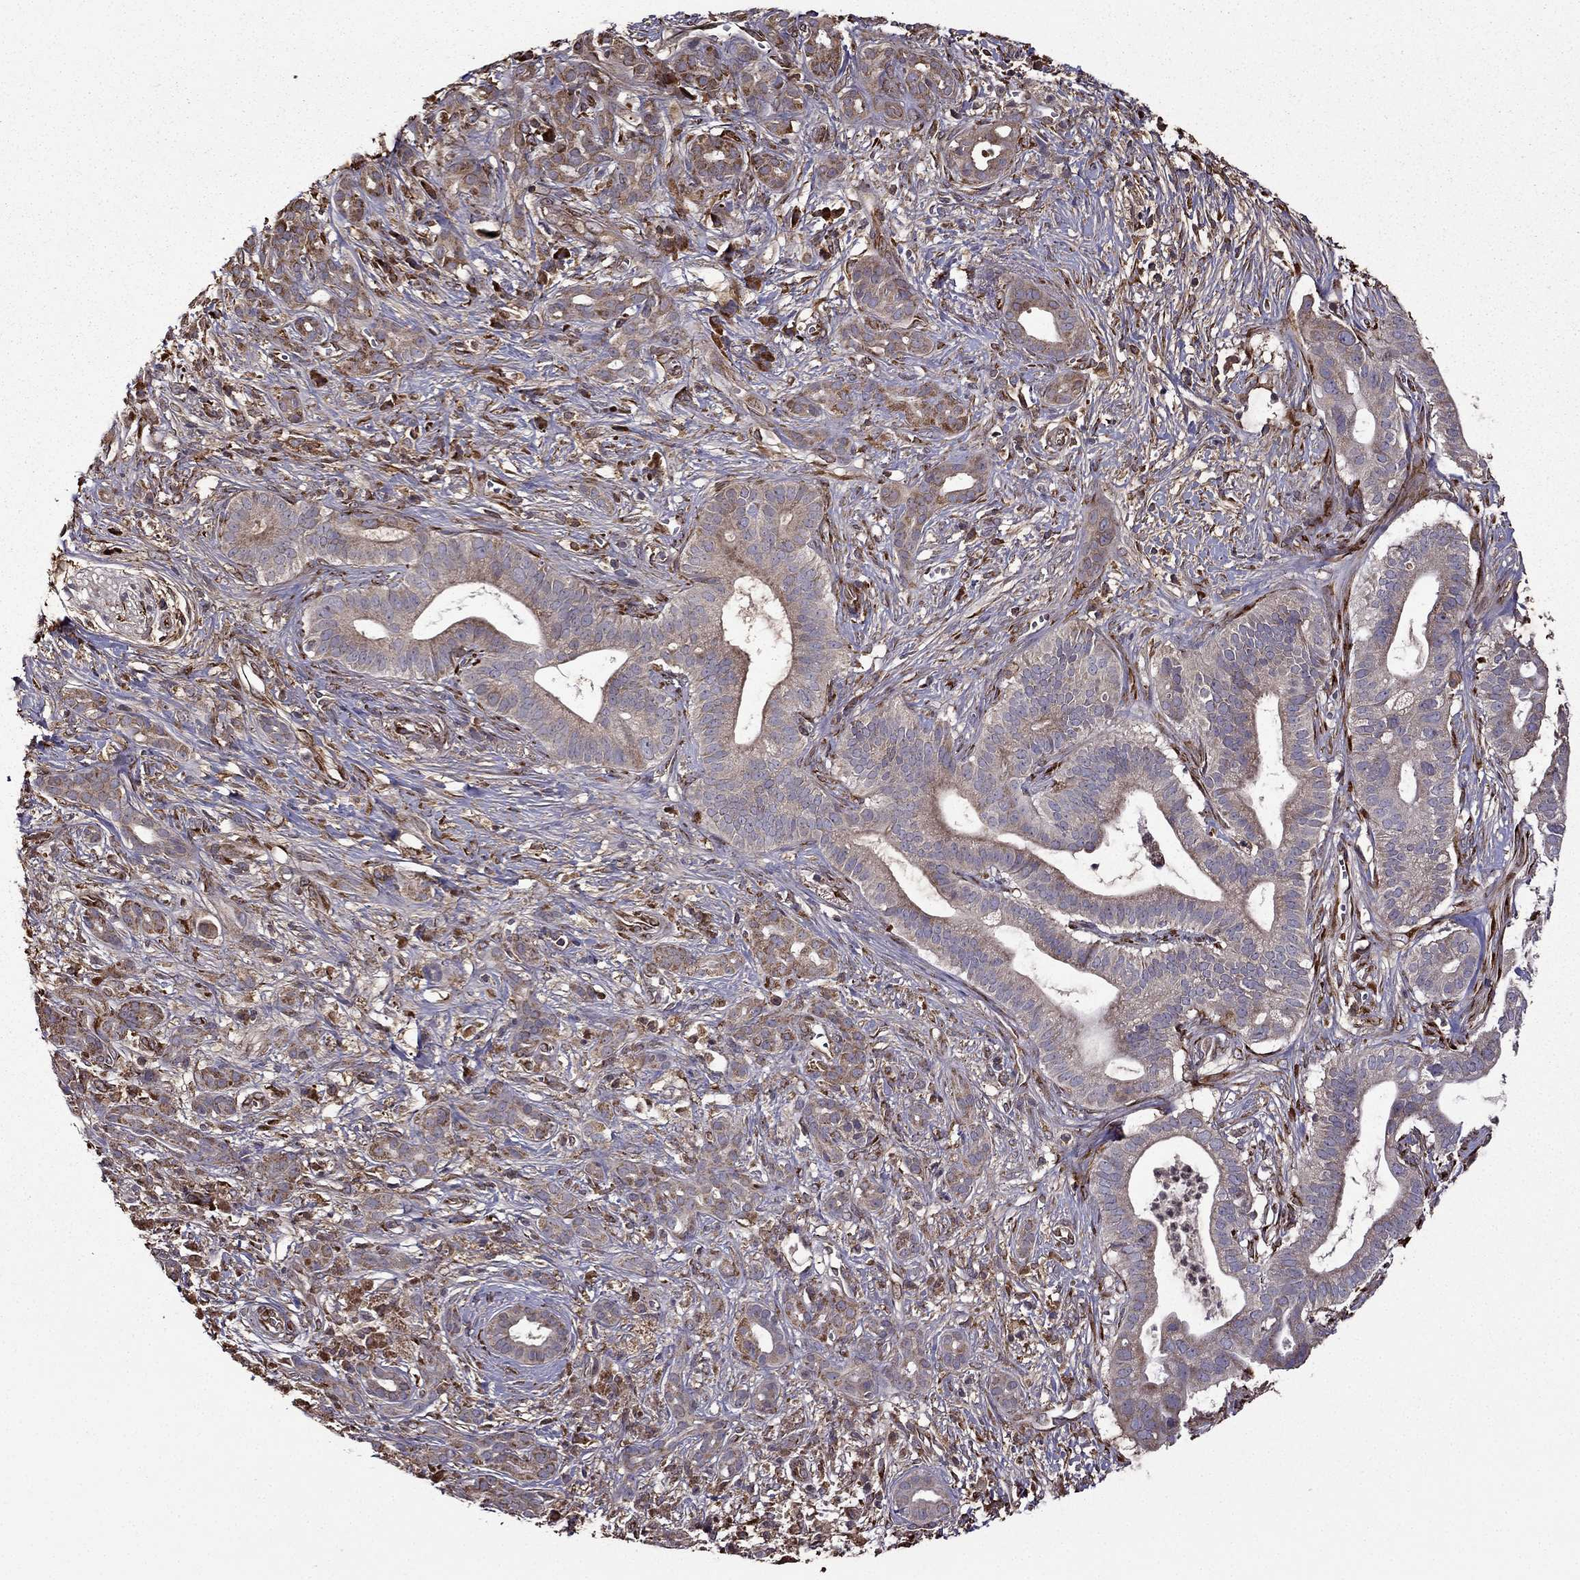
{"staining": {"intensity": "weak", "quantity": ">75%", "location": "cytoplasmic/membranous"}, "tissue": "pancreatic cancer", "cell_type": "Tumor cells", "image_type": "cancer", "snomed": [{"axis": "morphology", "description": "Adenocarcinoma, NOS"}, {"axis": "topography", "description": "Pancreas"}], "caption": "A brown stain labels weak cytoplasmic/membranous positivity of a protein in human adenocarcinoma (pancreatic) tumor cells.", "gene": "IKBIP", "patient": {"sex": "male", "age": 61}}